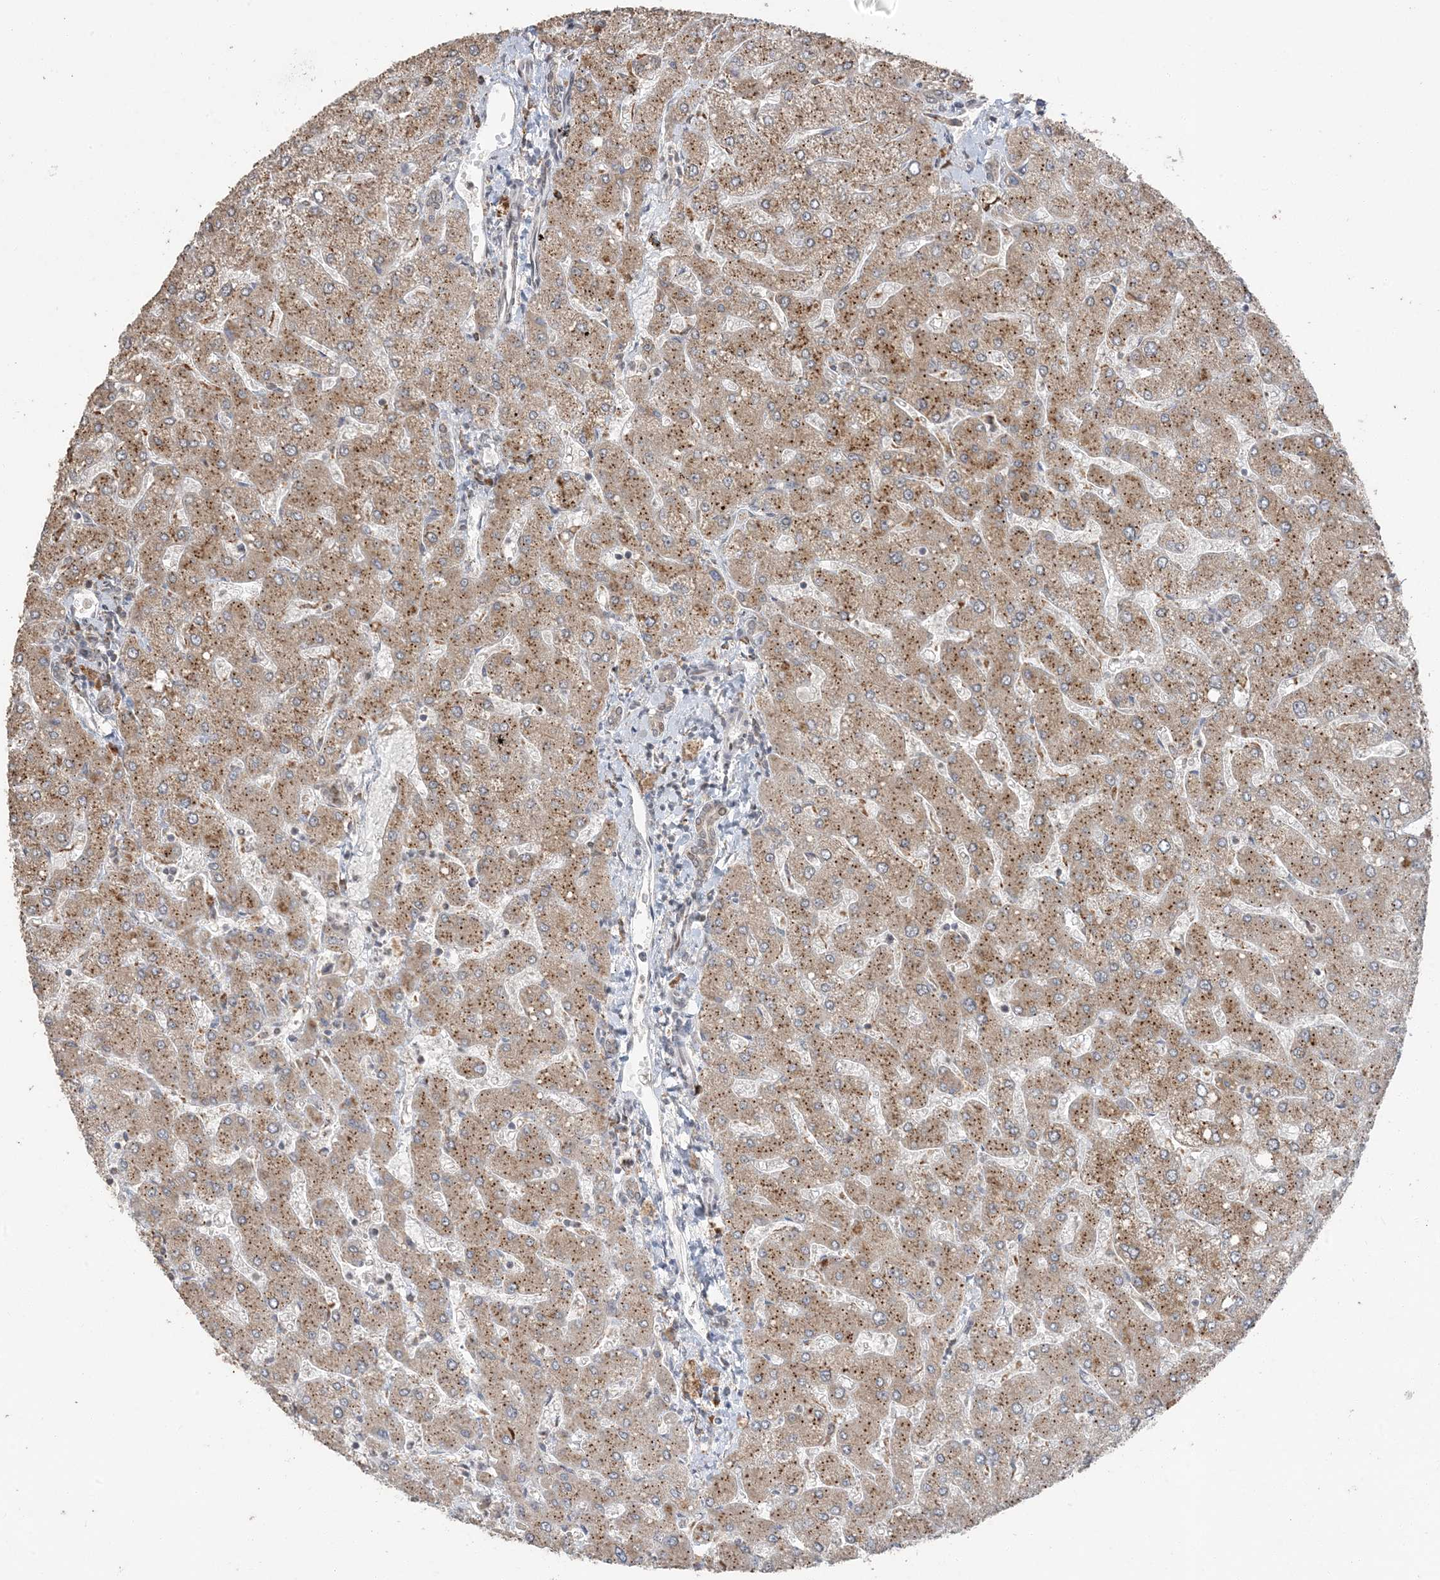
{"staining": {"intensity": "weak", "quantity": "25%-75%", "location": "cytoplasmic/membranous,nuclear"}, "tissue": "liver", "cell_type": "Cholangiocytes", "image_type": "normal", "snomed": [{"axis": "morphology", "description": "Normal tissue, NOS"}, {"axis": "topography", "description": "Liver"}], "caption": "Approximately 25%-75% of cholangiocytes in normal liver show weak cytoplasmic/membranous,nuclear protein staining as visualized by brown immunohistochemical staining.", "gene": "RER1", "patient": {"sex": "male", "age": 55}}